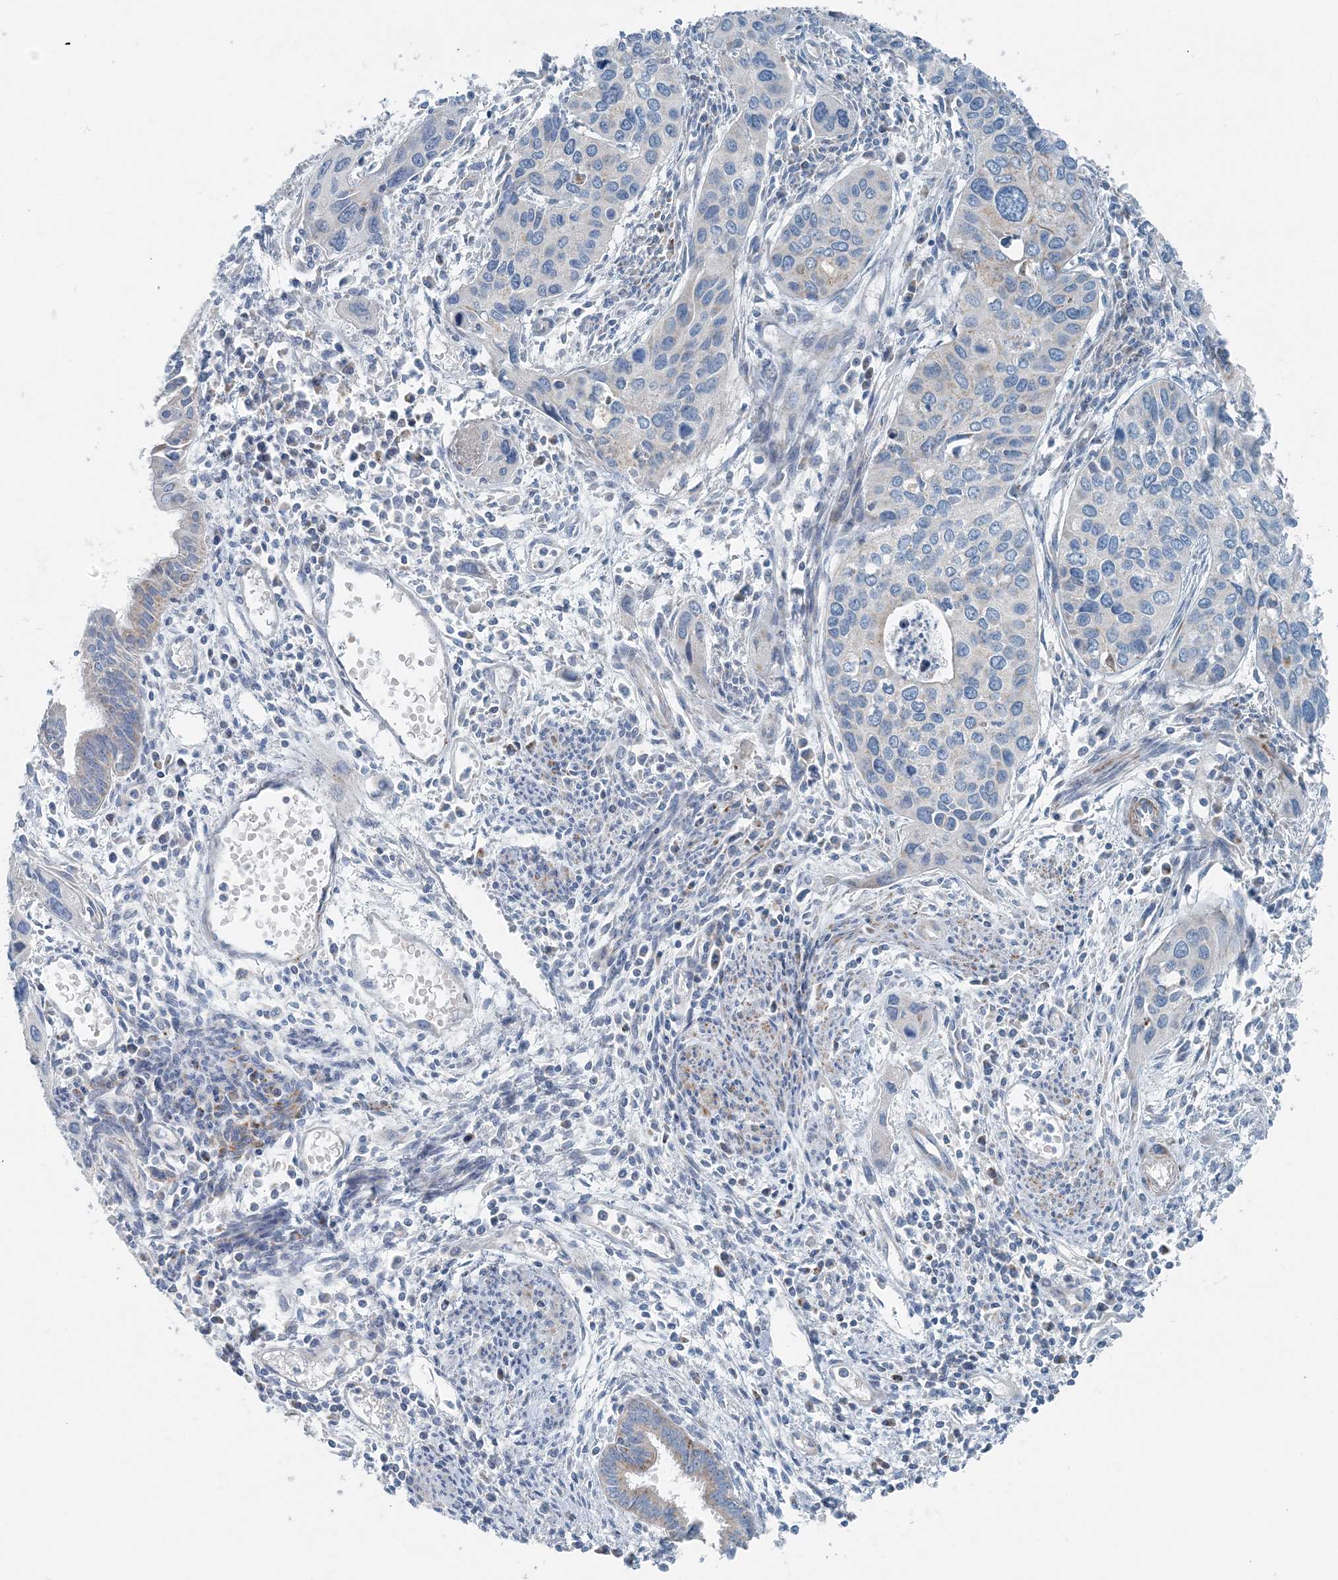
{"staining": {"intensity": "negative", "quantity": "none", "location": "none"}, "tissue": "cervical cancer", "cell_type": "Tumor cells", "image_type": "cancer", "snomed": [{"axis": "morphology", "description": "Squamous cell carcinoma, NOS"}, {"axis": "topography", "description": "Cervix"}], "caption": "Cervical squamous cell carcinoma stained for a protein using immunohistochemistry shows no expression tumor cells.", "gene": "INTU", "patient": {"sex": "female", "age": 55}}